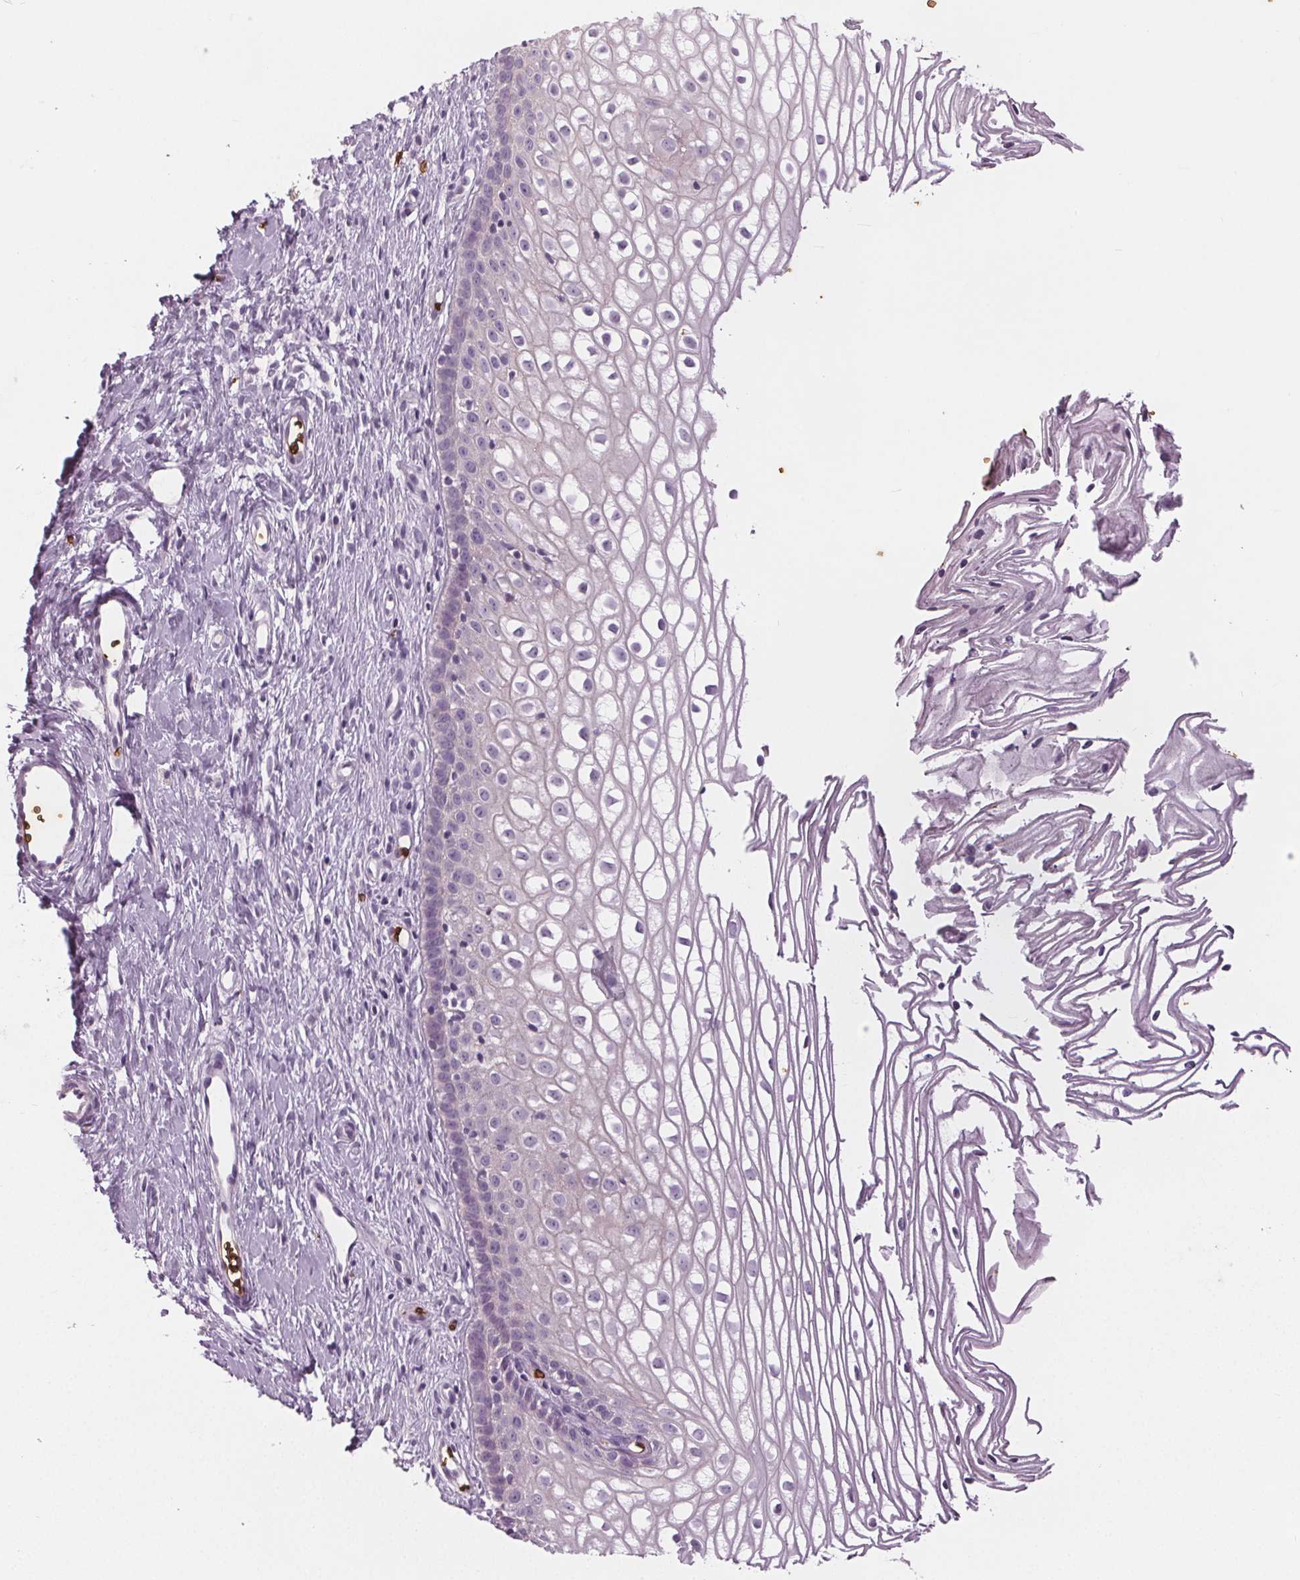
{"staining": {"intensity": "negative", "quantity": "none", "location": "none"}, "tissue": "cervix", "cell_type": "Glandular cells", "image_type": "normal", "snomed": [{"axis": "morphology", "description": "Normal tissue, NOS"}, {"axis": "topography", "description": "Cervix"}], "caption": "Histopathology image shows no protein expression in glandular cells of benign cervix.", "gene": "SLC4A1", "patient": {"sex": "female", "age": 40}}